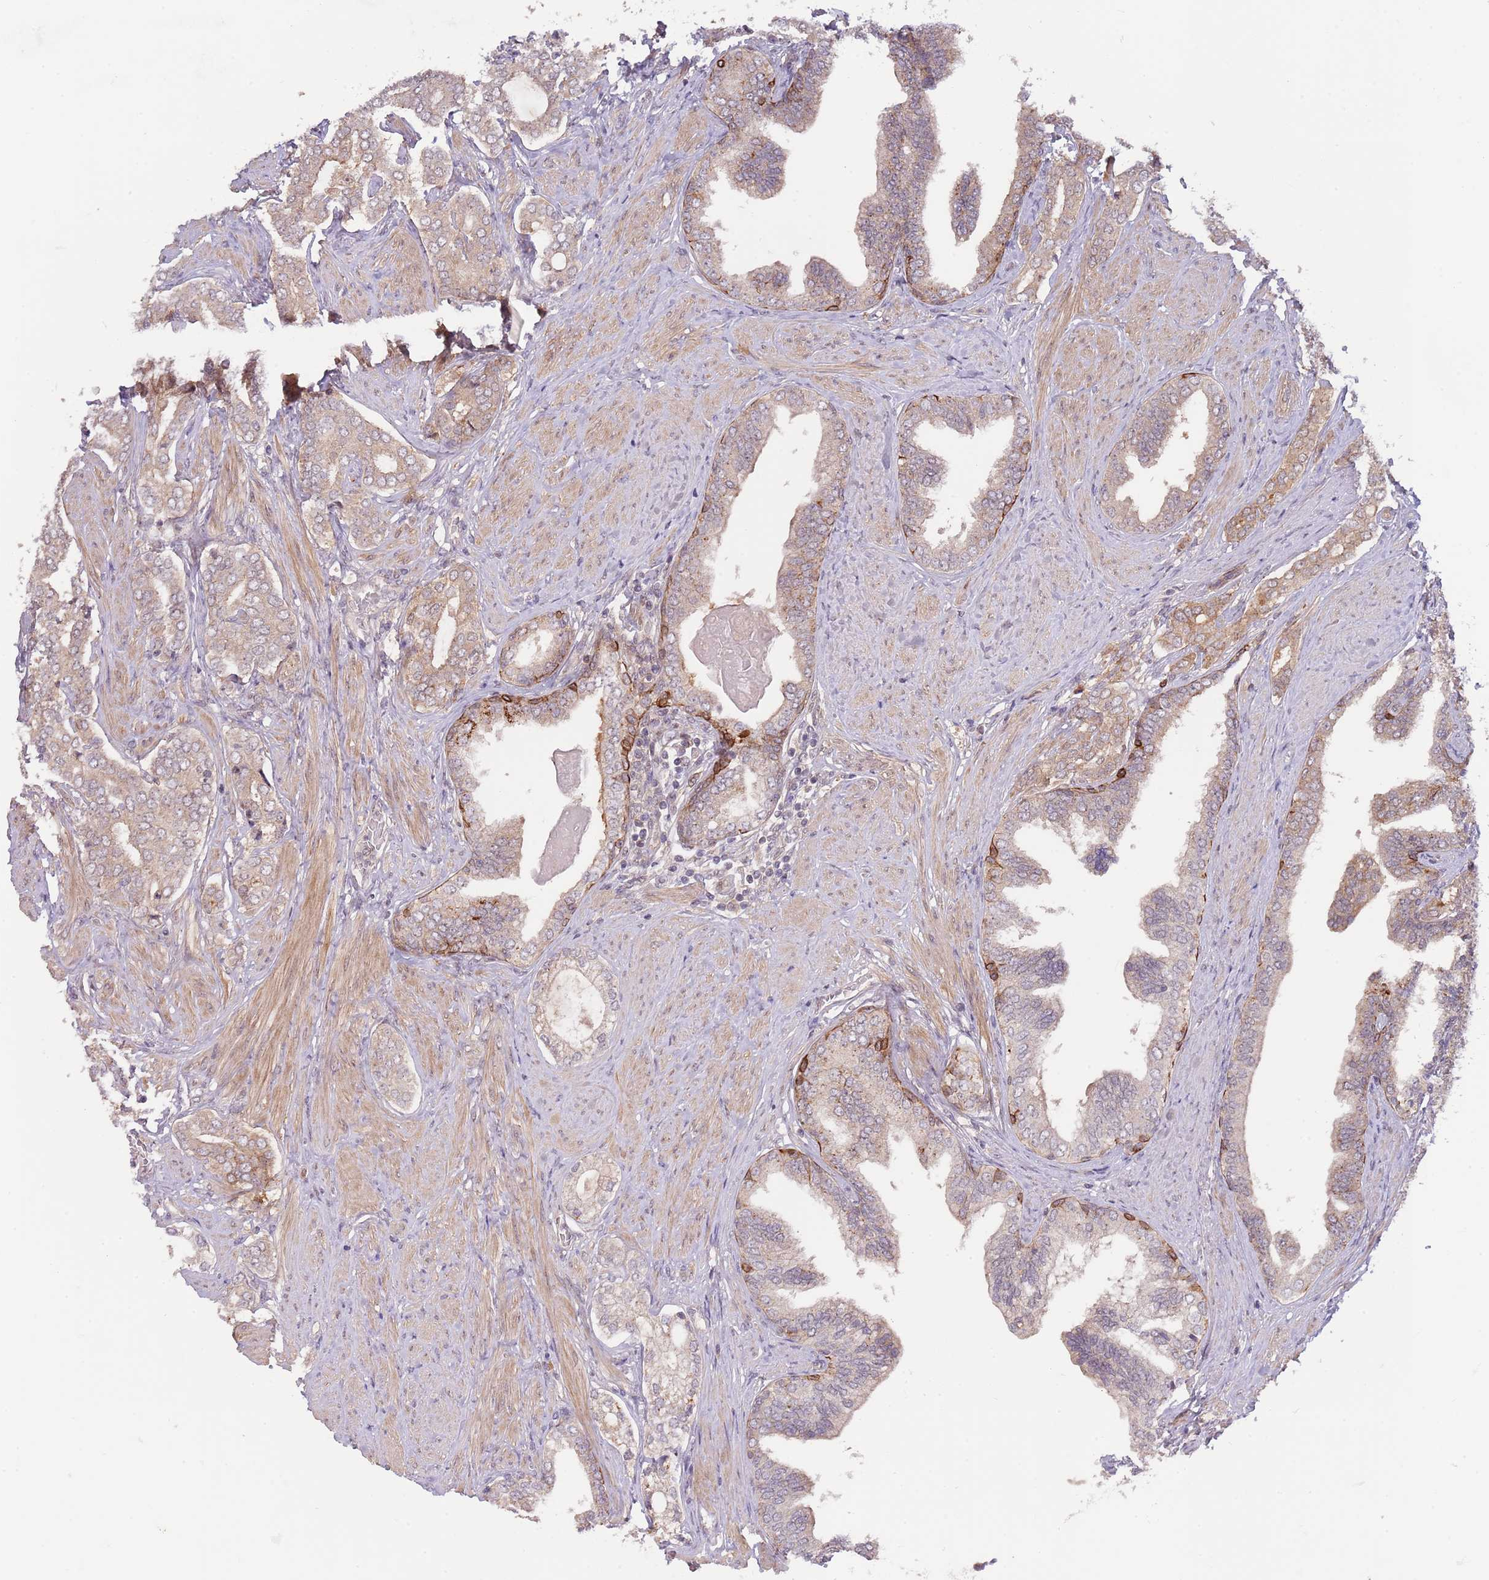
{"staining": {"intensity": "weak", "quantity": "25%-75%", "location": "cytoplasmic/membranous"}, "tissue": "prostate cancer", "cell_type": "Tumor cells", "image_type": "cancer", "snomed": [{"axis": "morphology", "description": "Adenocarcinoma, High grade"}, {"axis": "topography", "description": "Prostate"}], "caption": "Human prostate adenocarcinoma (high-grade) stained with a brown dye reveals weak cytoplasmic/membranous positive staining in about 25%-75% of tumor cells.", "gene": "PRR16", "patient": {"sex": "male", "age": 71}}